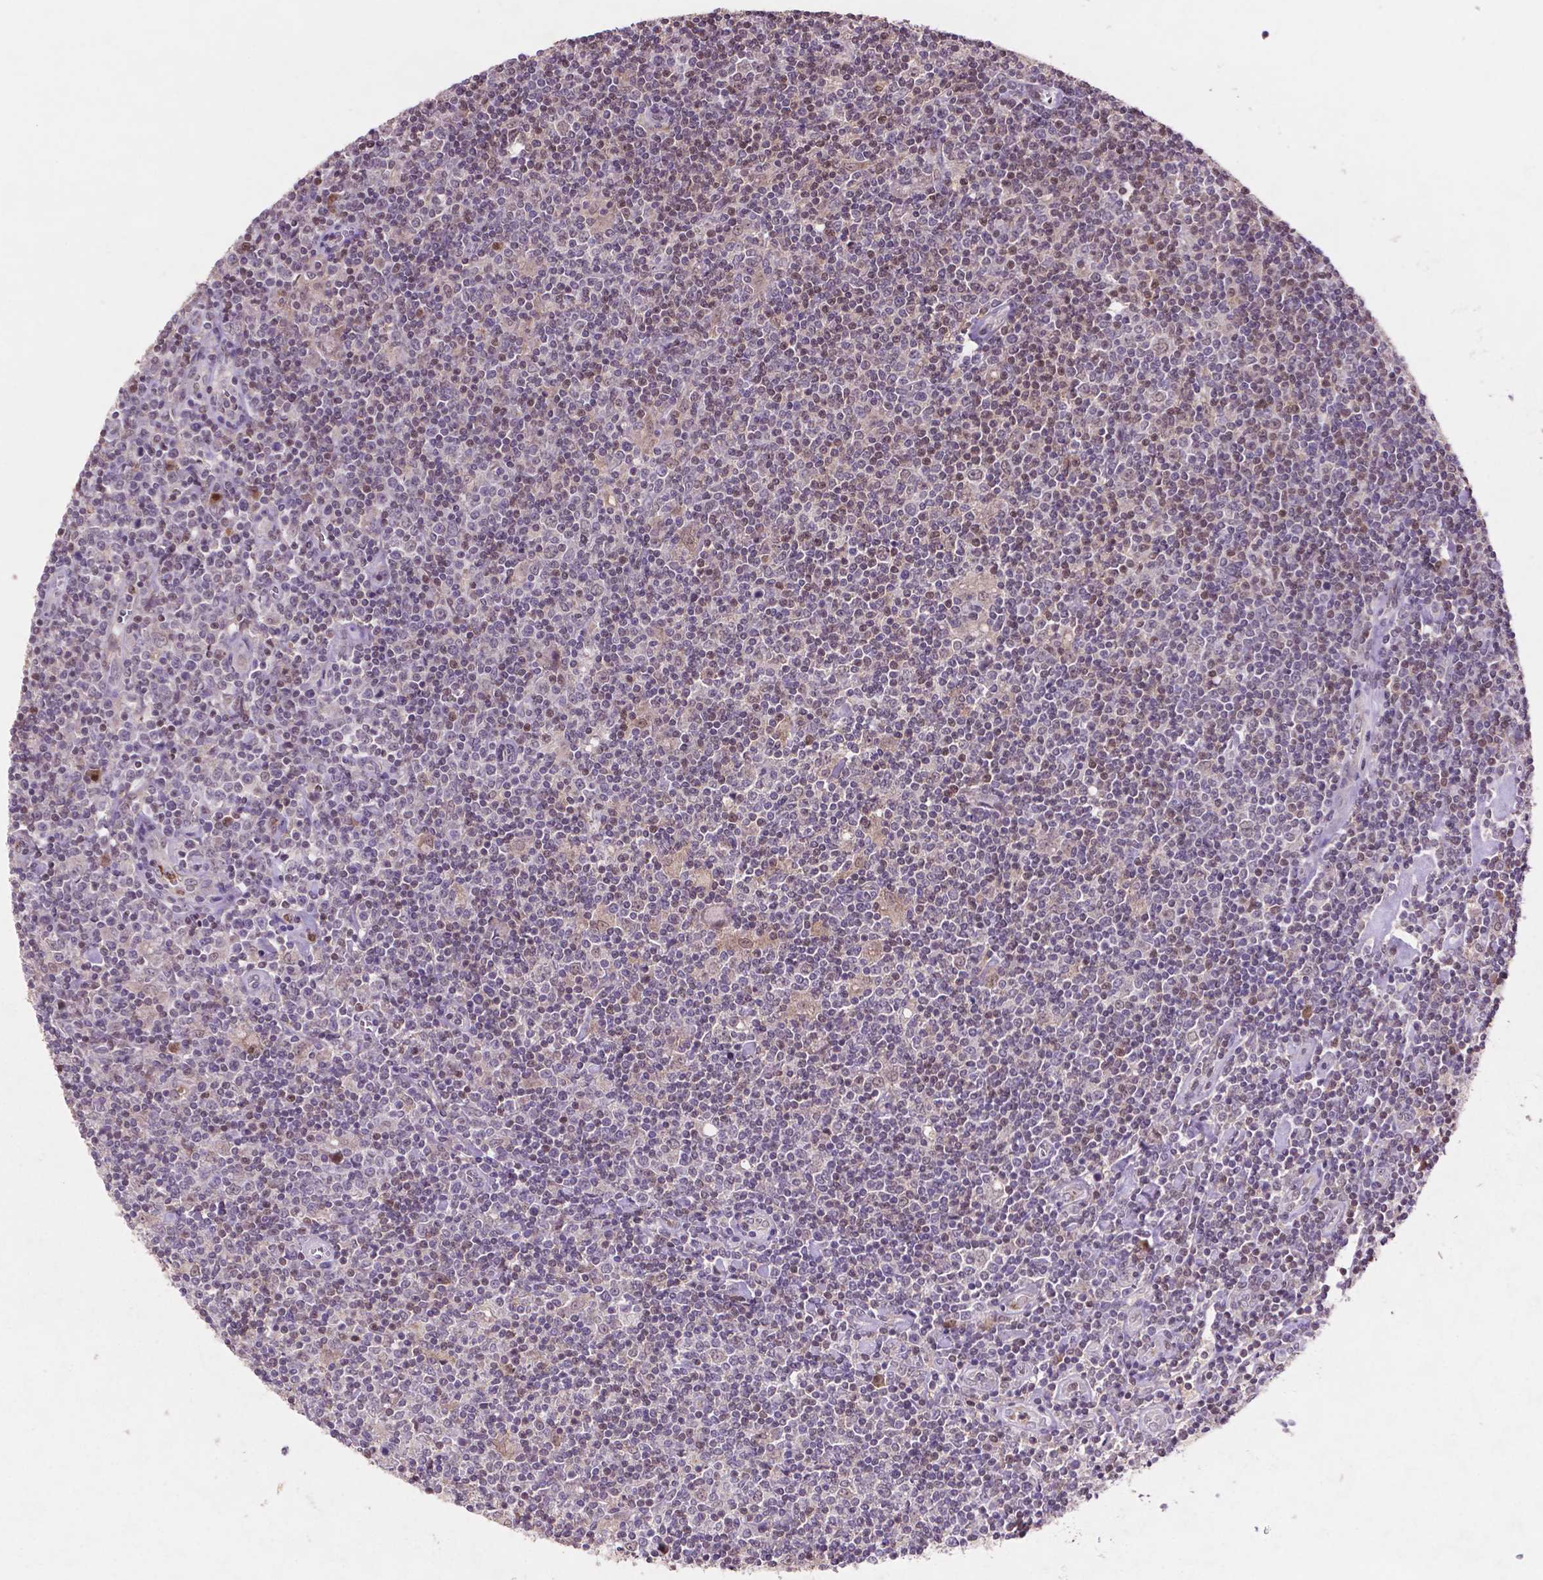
{"staining": {"intensity": "negative", "quantity": "none", "location": "none"}, "tissue": "lymphoma", "cell_type": "Tumor cells", "image_type": "cancer", "snomed": [{"axis": "morphology", "description": "Hodgkin's disease, NOS"}, {"axis": "topography", "description": "Lymph node"}], "caption": "Immunohistochemistry image of neoplastic tissue: human lymphoma stained with DAB demonstrates no significant protein expression in tumor cells.", "gene": "GLRX", "patient": {"sex": "male", "age": 40}}